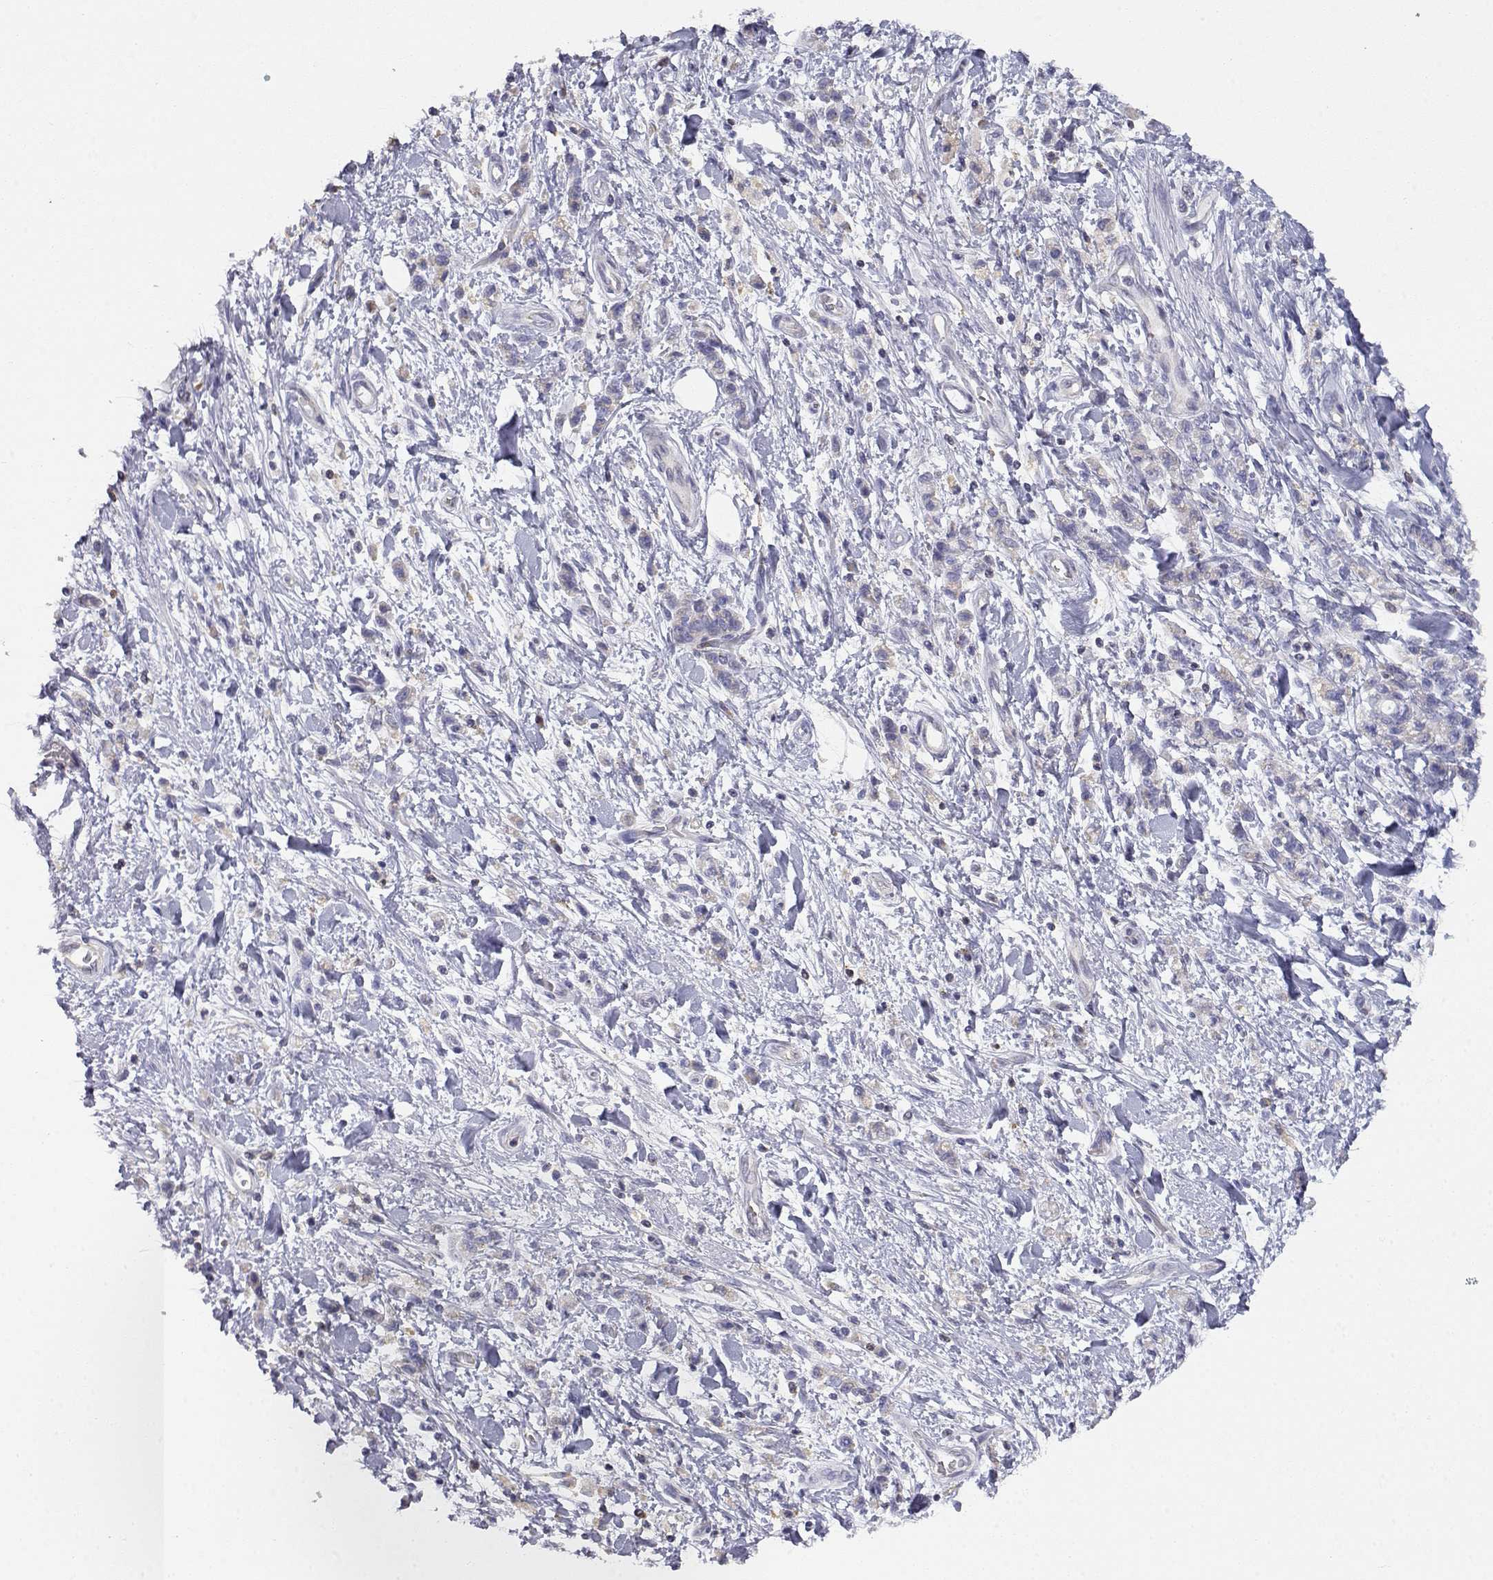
{"staining": {"intensity": "negative", "quantity": "none", "location": "none"}, "tissue": "stomach cancer", "cell_type": "Tumor cells", "image_type": "cancer", "snomed": [{"axis": "morphology", "description": "Adenocarcinoma, NOS"}, {"axis": "topography", "description": "Stomach"}], "caption": "Immunohistochemistry (IHC) of stomach adenocarcinoma demonstrates no positivity in tumor cells.", "gene": "ADA", "patient": {"sex": "male", "age": 77}}